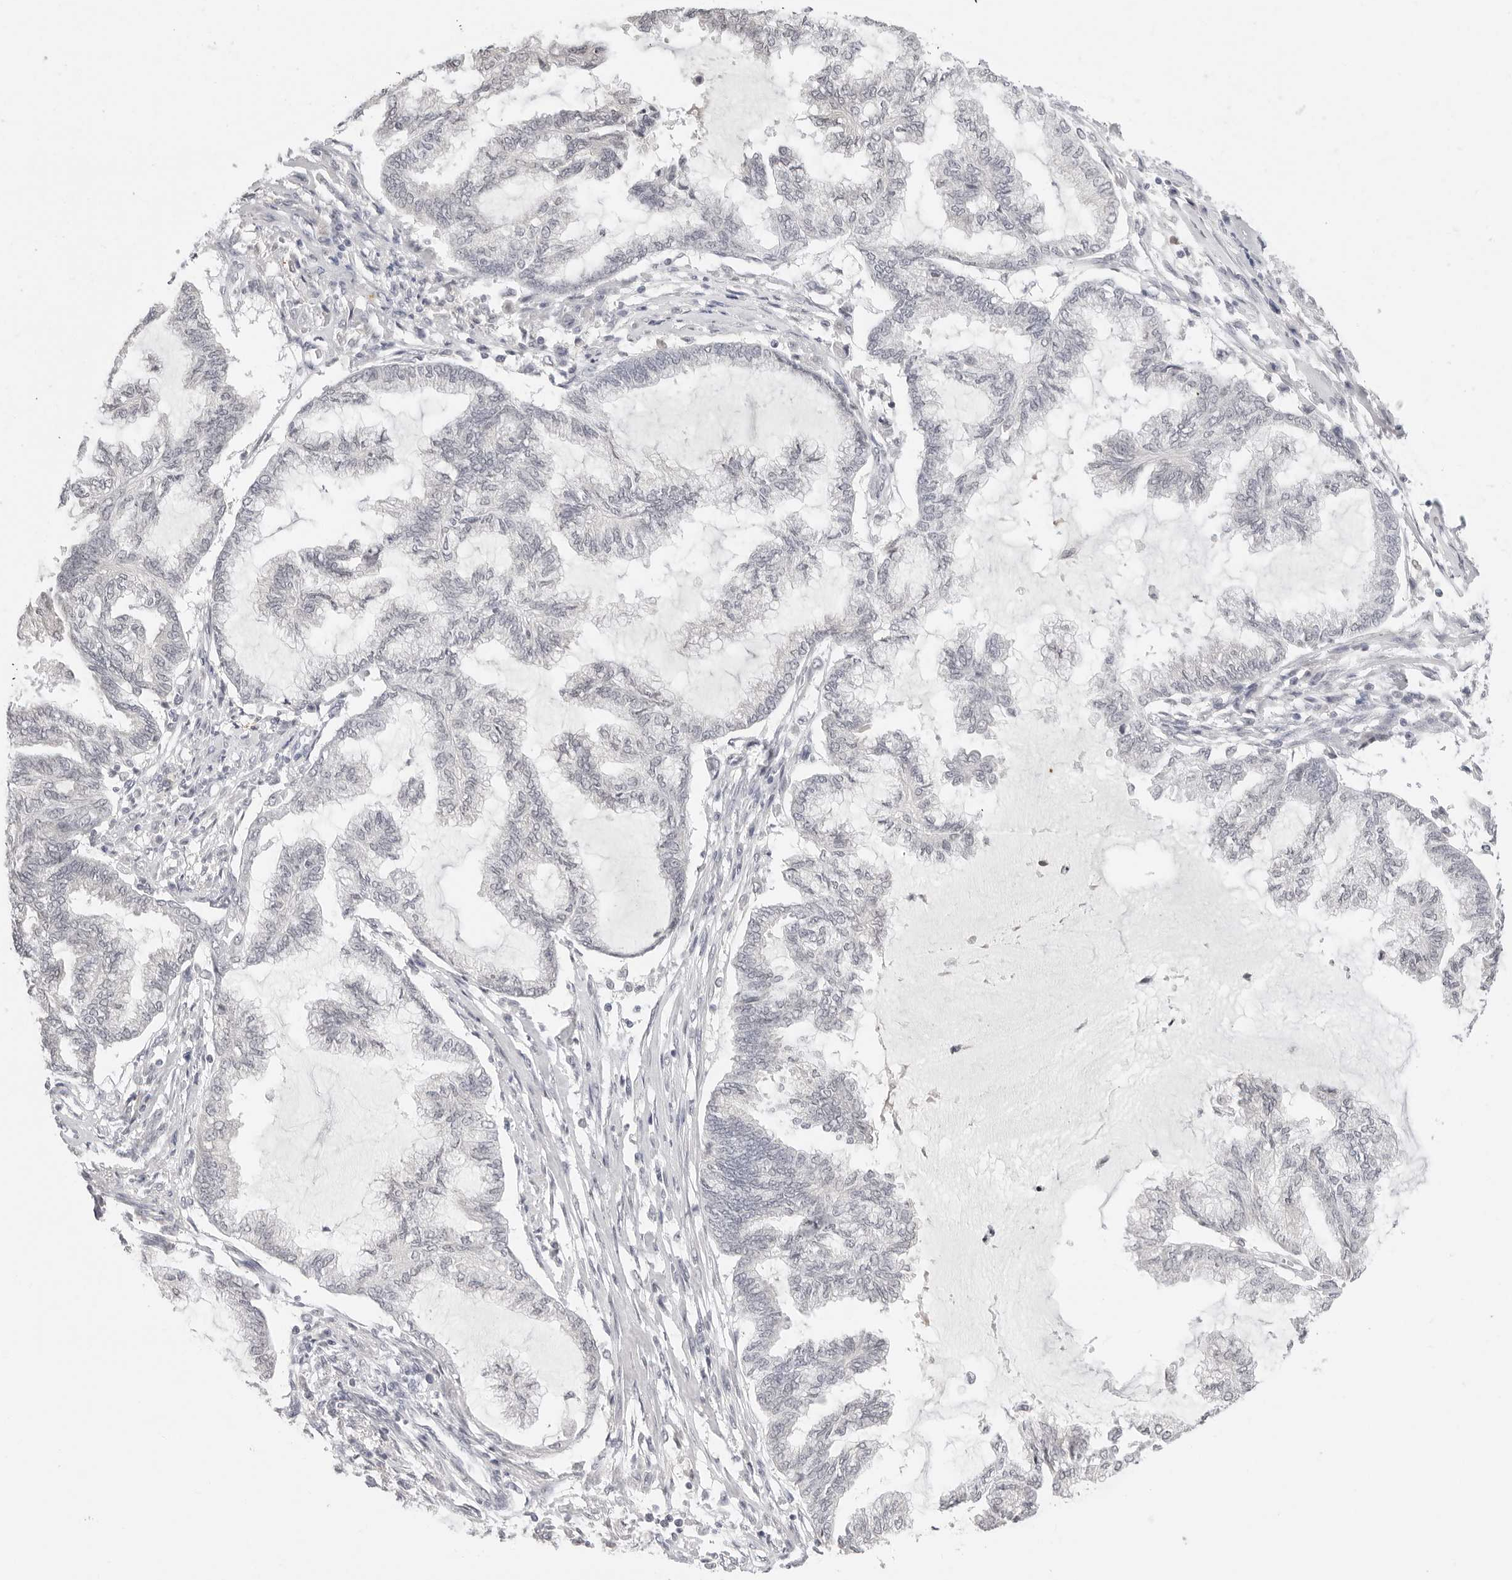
{"staining": {"intensity": "negative", "quantity": "none", "location": "none"}, "tissue": "endometrial cancer", "cell_type": "Tumor cells", "image_type": "cancer", "snomed": [{"axis": "morphology", "description": "Adenocarcinoma, NOS"}, {"axis": "topography", "description": "Endometrium"}], "caption": "Histopathology image shows no protein expression in tumor cells of endometrial cancer (adenocarcinoma) tissue. (Brightfield microscopy of DAB immunohistochemistry at high magnification).", "gene": "MSH6", "patient": {"sex": "female", "age": 86}}